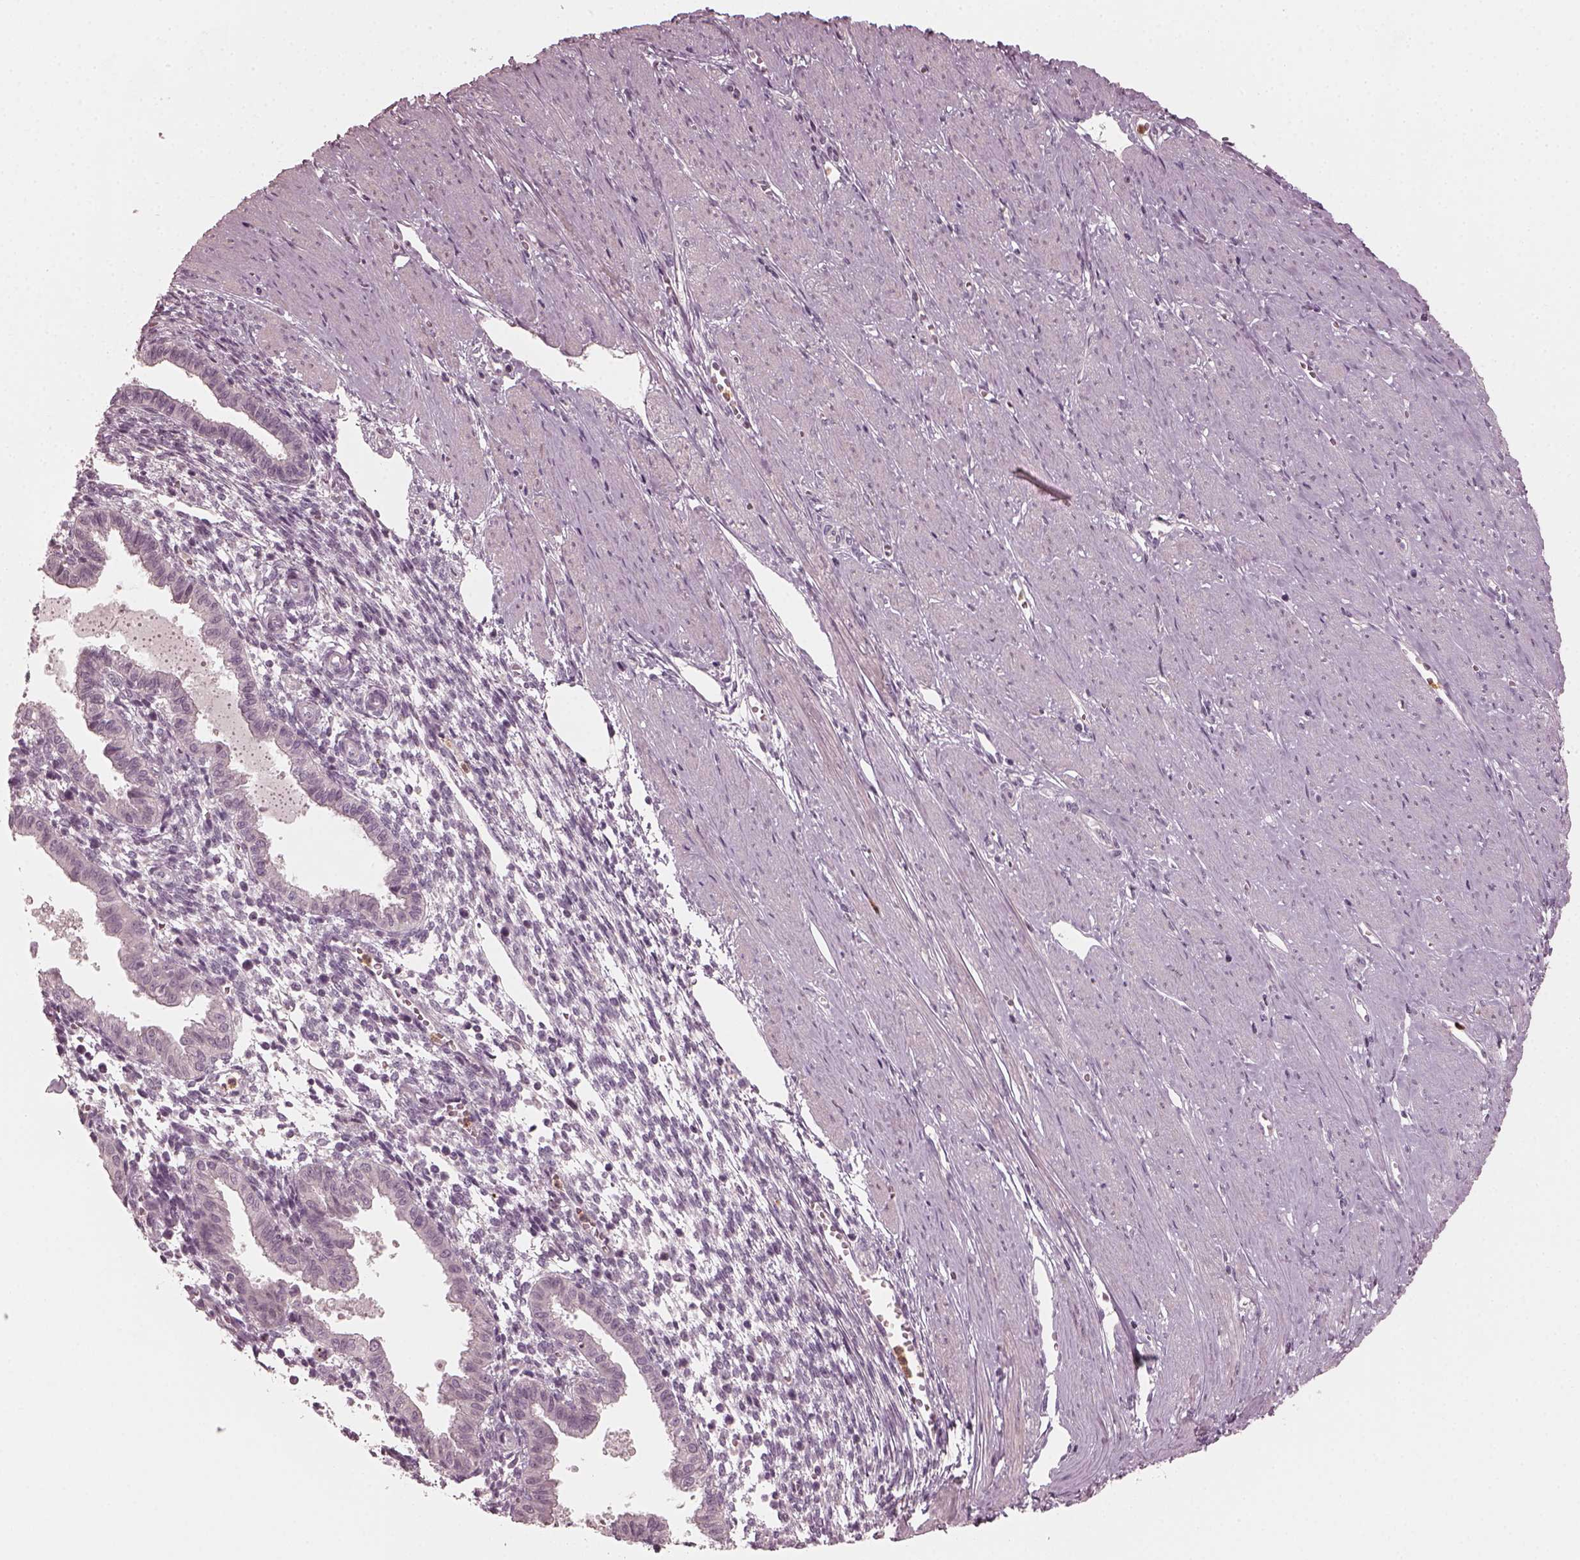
{"staining": {"intensity": "negative", "quantity": "none", "location": "none"}, "tissue": "endometrium", "cell_type": "Cells in endometrial stroma", "image_type": "normal", "snomed": [{"axis": "morphology", "description": "Normal tissue, NOS"}, {"axis": "topography", "description": "Endometrium"}], "caption": "A high-resolution photomicrograph shows immunohistochemistry (IHC) staining of normal endometrium, which reveals no significant positivity in cells in endometrial stroma. The staining was performed using DAB to visualize the protein expression in brown, while the nuclei were stained in blue with hematoxylin (Magnification: 20x).", "gene": "CHIT1", "patient": {"sex": "female", "age": 37}}